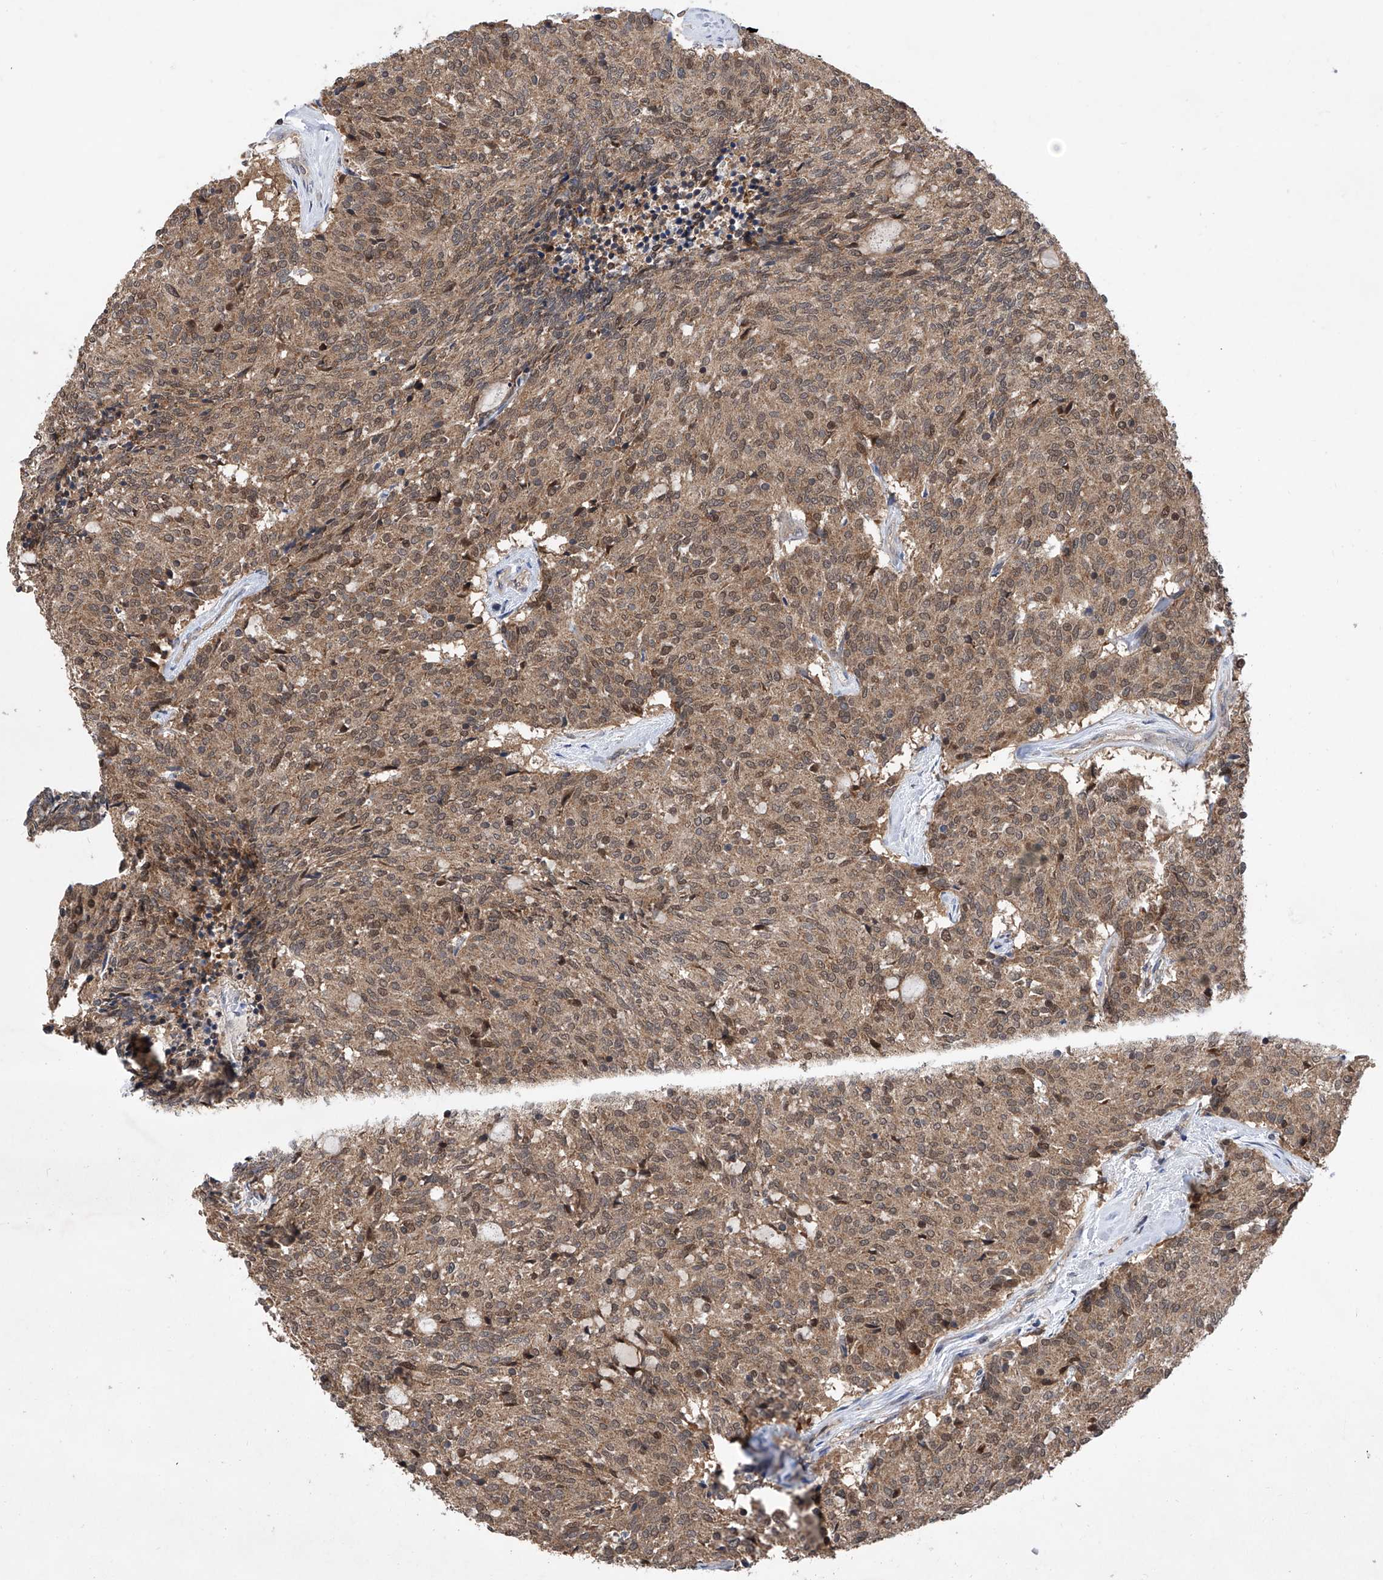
{"staining": {"intensity": "moderate", "quantity": ">75%", "location": "cytoplasmic/membranous"}, "tissue": "carcinoid", "cell_type": "Tumor cells", "image_type": "cancer", "snomed": [{"axis": "morphology", "description": "Carcinoid, malignant, NOS"}, {"axis": "topography", "description": "Pancreas"}], "caption": "Immunohistochemistry photomicrograph of human malignant carcinoid stained for a protein (brown), which exhibits medium levels of moderate cytoplasmic/membranous staining in approximately >75% of tumor cells.", "gene": "USP45", "patient": {"sex": "female", "age": 54}}